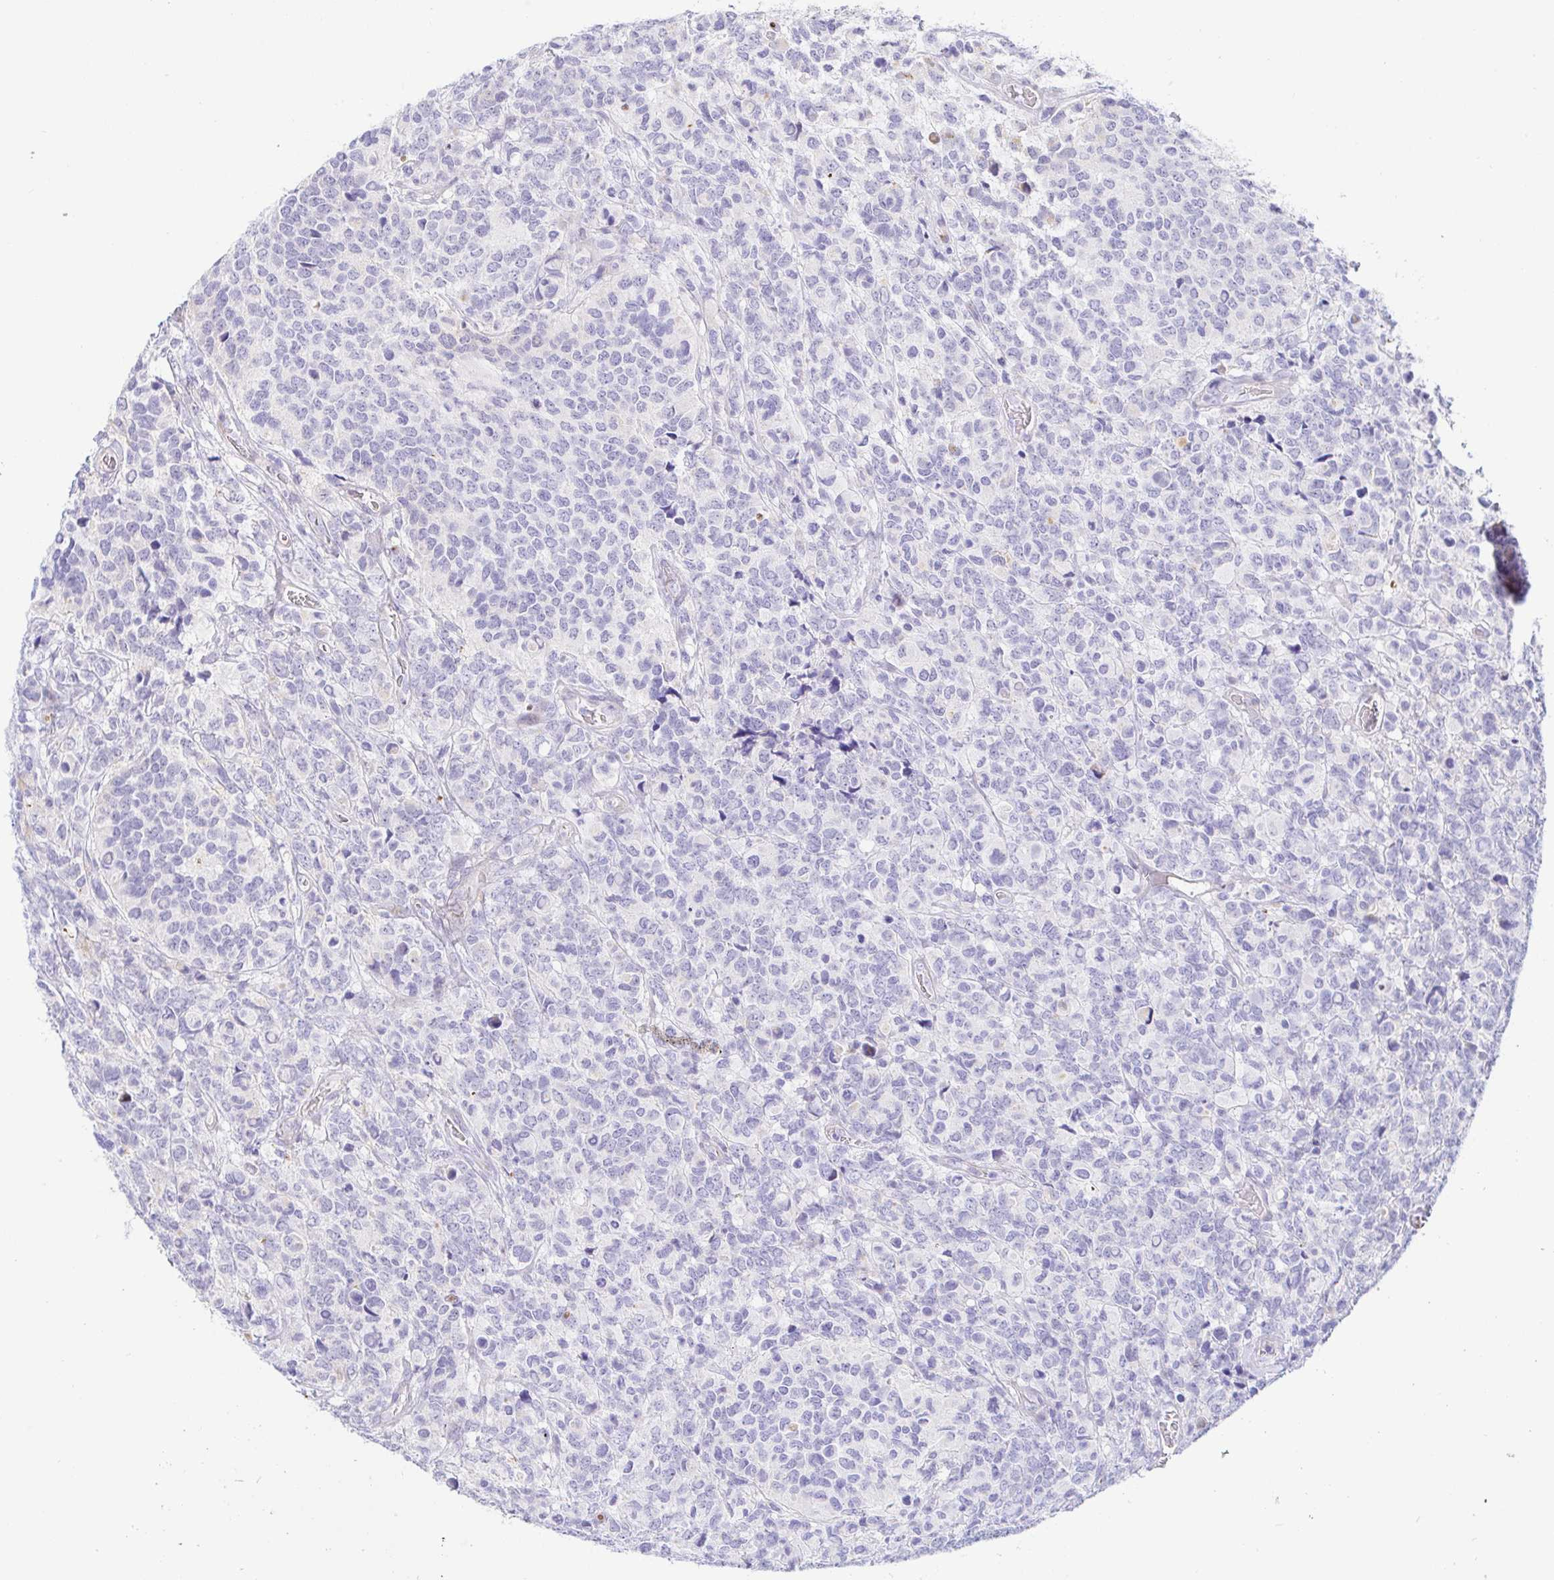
{"staining": {"intensity": "negative", "quantity": "none", "location": "none"}, "tissue": "glioma", "cell_type": "Tumor cells", "image_type": "cancer", "snomed": [{"axis": "morphology", "description": "Glioma, malignant, High grade"}, {"axis": "topography", "description": "Brain"}], "caption": "The photomicrograph reveals no significant expression in tumor cells of glioma.", "gene": "PINLYP", "patient": {"sex": "male", "age": 39}}